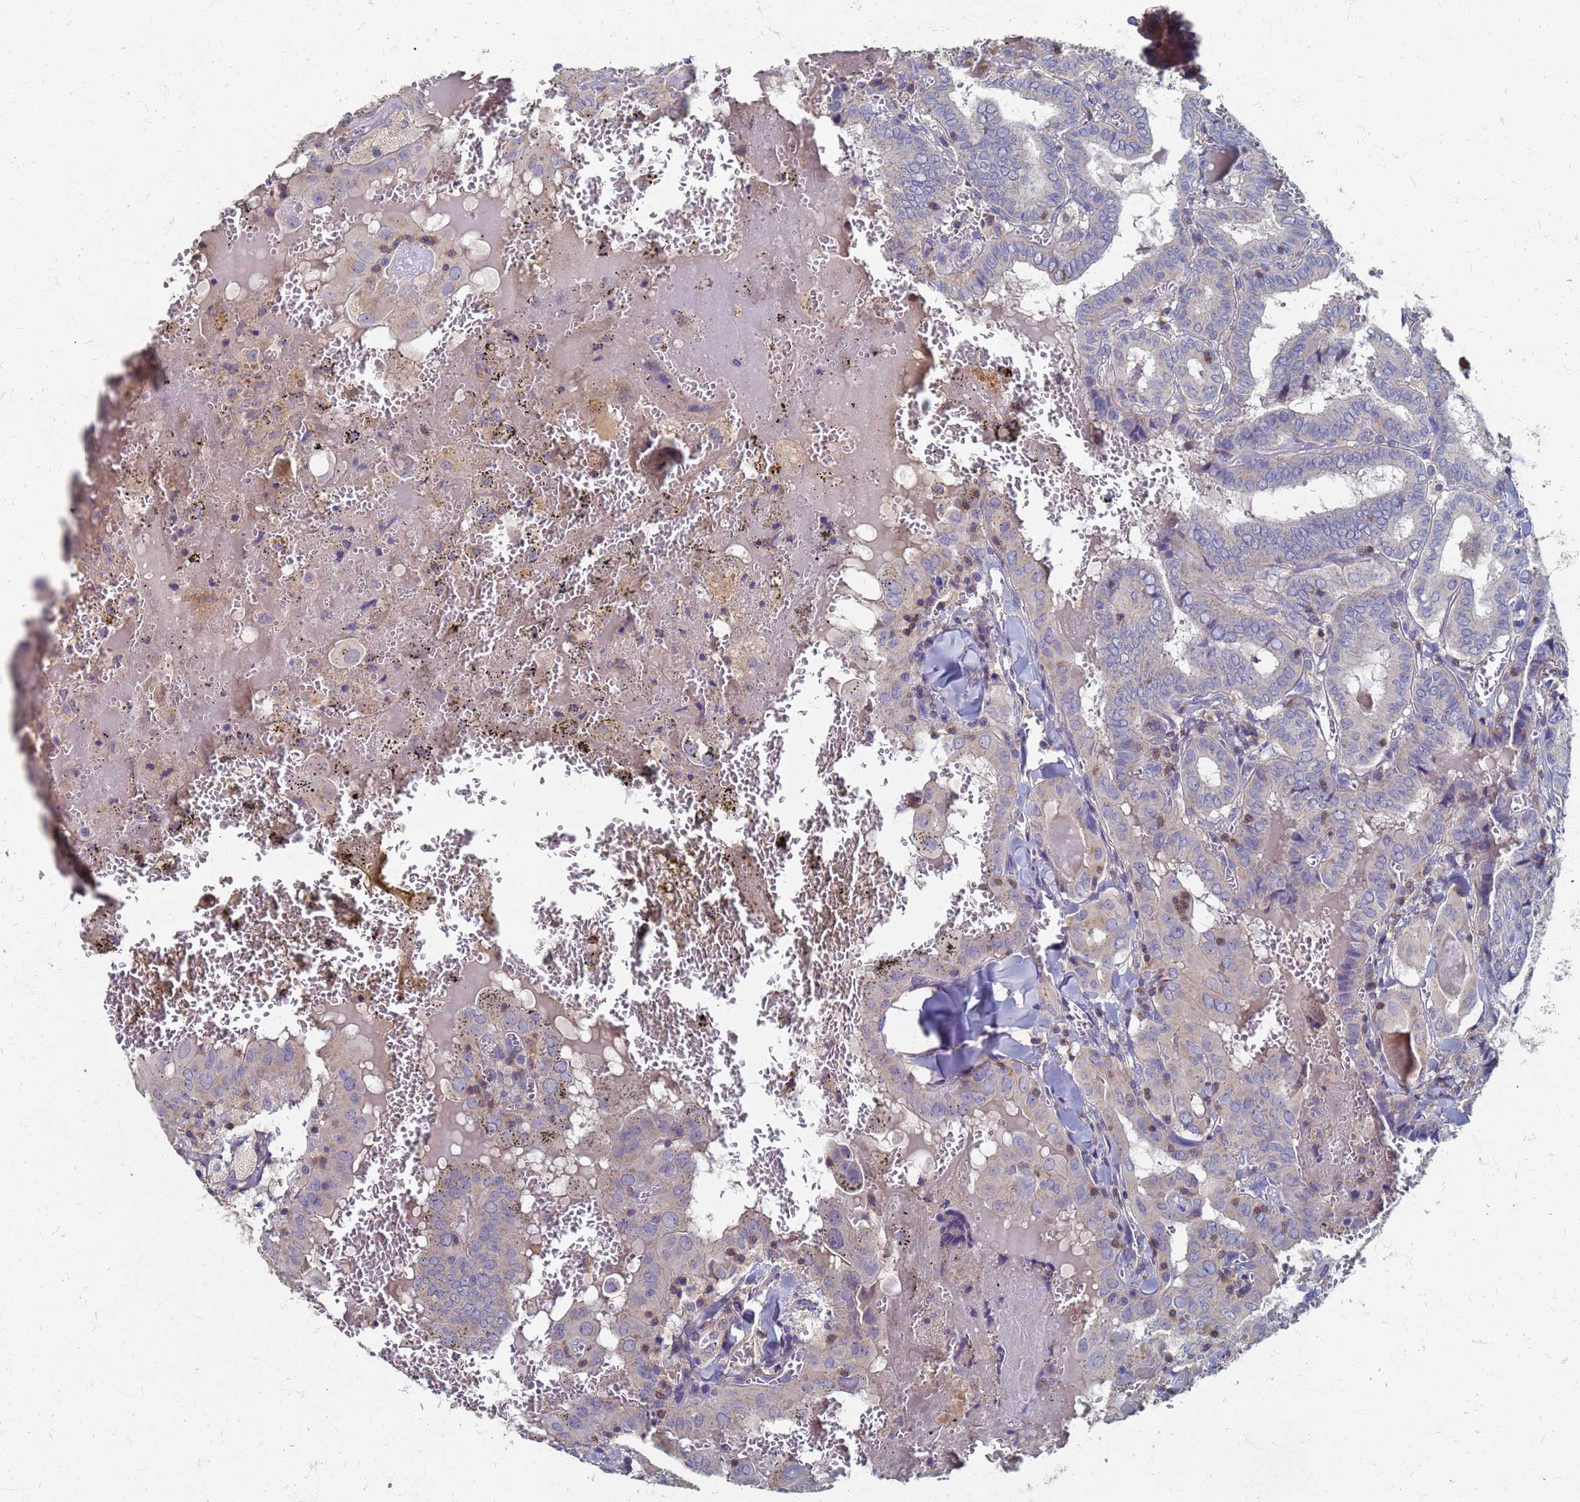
{"staining": {"intensity": "weak", "quantity": "<25%", "location": "cytoplasmic/membranous"}, "tissue": "thyroid cancer", "cell_type": "Tumor cells", "image_type": "cancer", "snomed": [{"axis": "morphology", "description": "Papillary adenocarcinoma, NOS"}, {"axis": "topography", "description": "Thyroid gland"}], "caption": "Immunohistochemical staining of thyroid papillary adenocarcinoma demonstrates no significant staining in tumor cells. The staining was performed using DAB (3,3'-diaminobenzidine) to visualize the protein expression in brown, while the nuclei were stained in blue with hematoxylin (Magnification: 20x).", "gene": "KRCC1", "patient": {"sex": "female", "age": 72}}